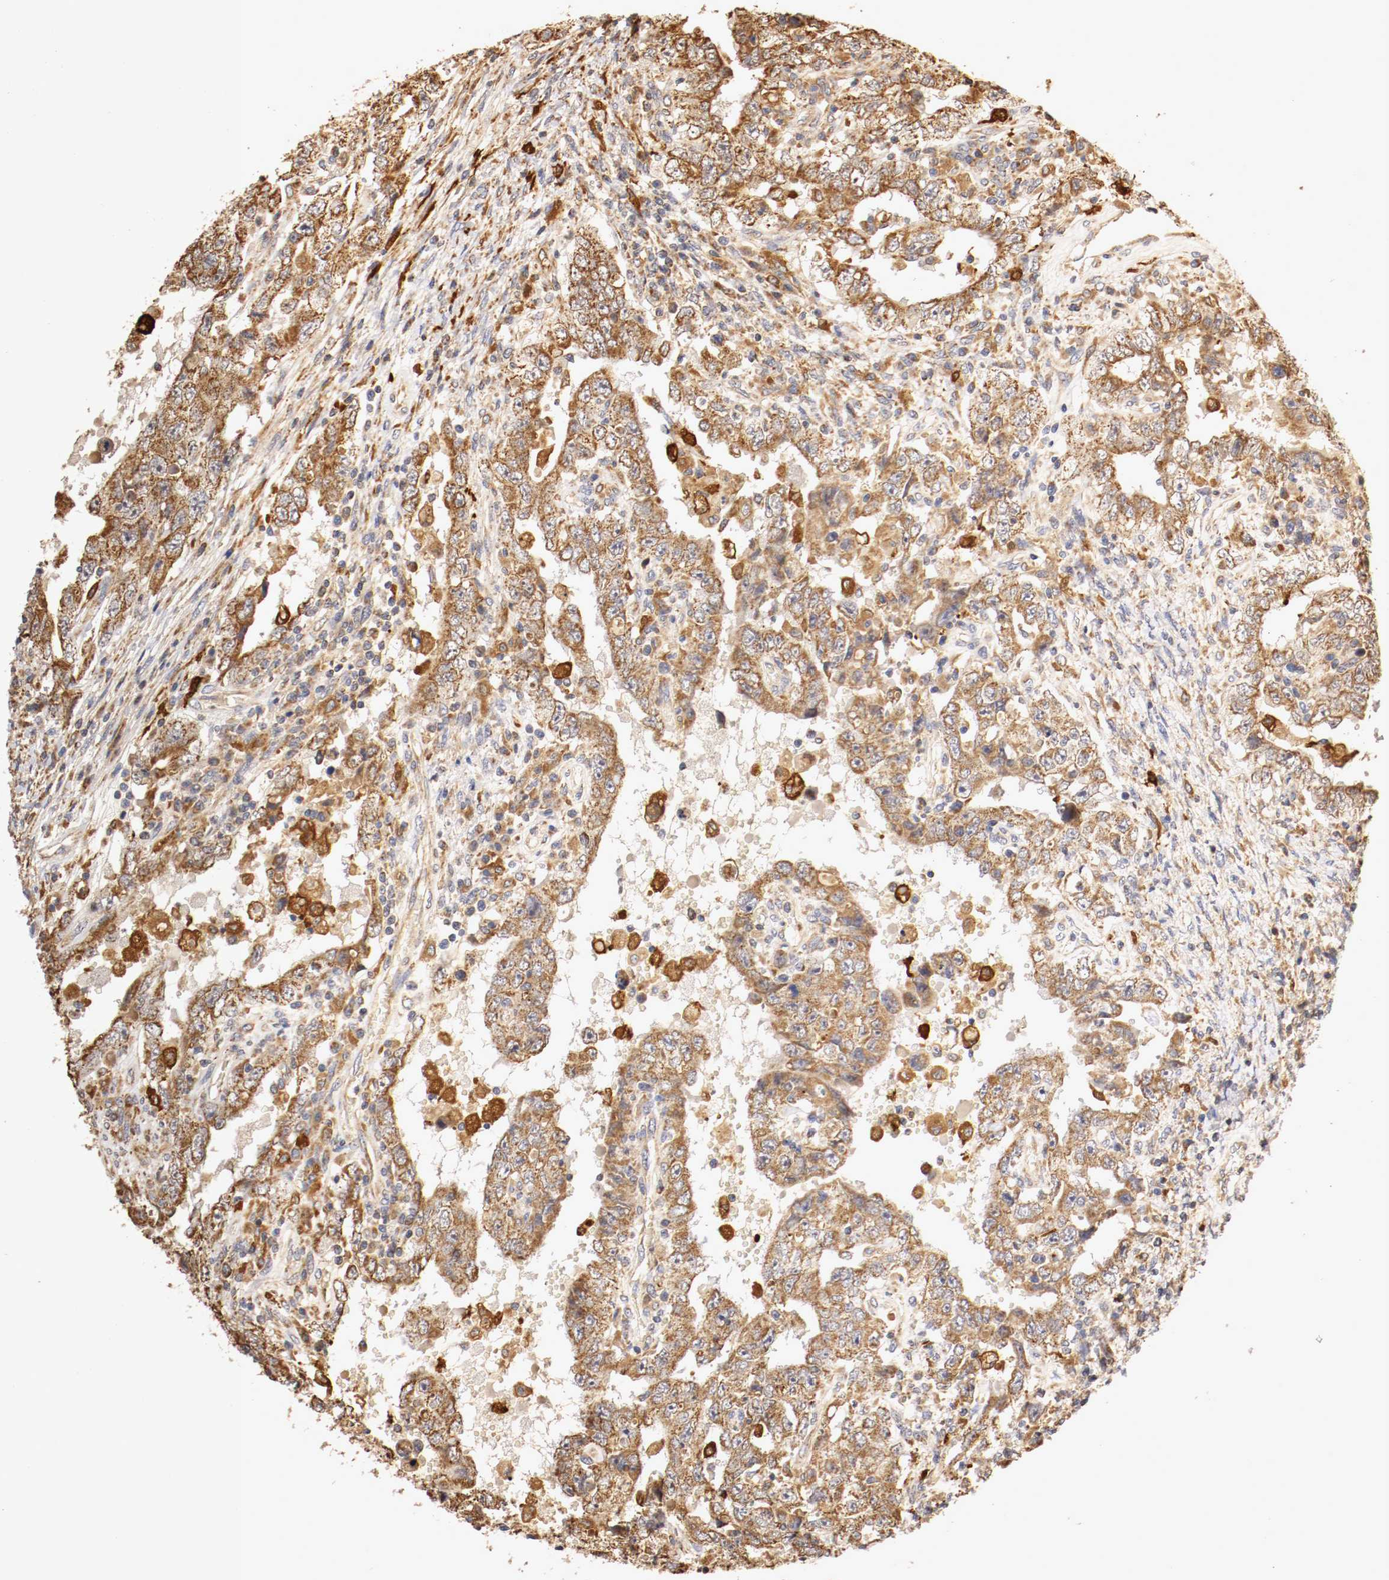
{"staining": {"intensity": "moderate", "quantity": ">75%", "location": "cytoplasmic/membranous"}, "tissue": "testis cancer", "cell_type": "Tumor cells", "image_type": "cancer", "snomed": [{"axis": "morphology", "description": "Carcinoma, Embryonal, NOS"}, {"axis": "topography", "description": "Testis"}], "caption": "About >75% of tumor cells in testis cancer (embryonal carcinoma) demonstrate moderate cytoplasmic/membranous protein expression as visualized by brown immunohistochemical staining.", "gene": "VEZT", "patient": {"sex": "male", "age": 26}}